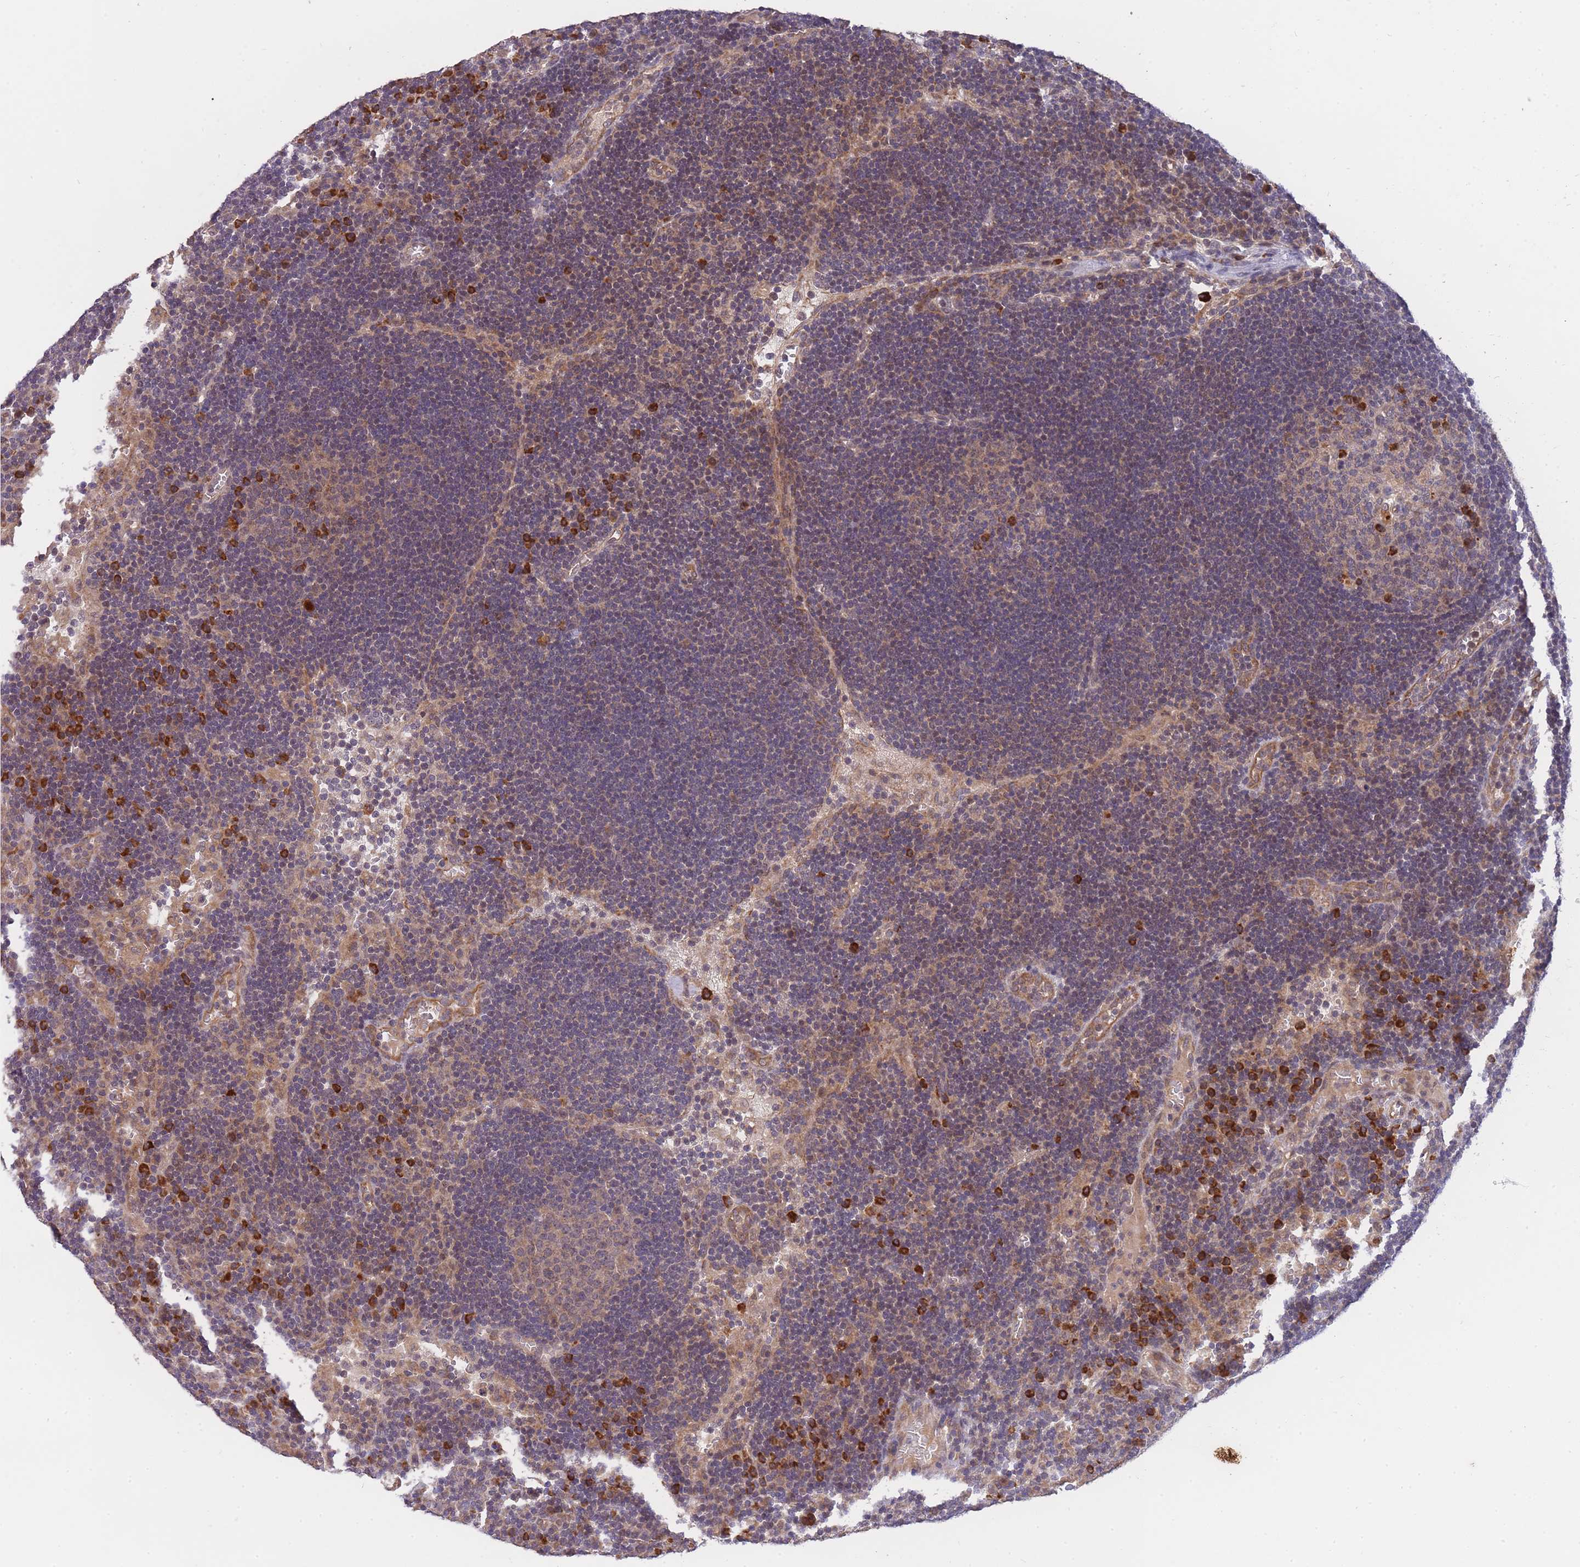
{"staining": {"intensity": "weak", "quantity": ">75%", "location": "cytoplasmic/membranous"}, "tissue": "lymph node", "cell_type": "Germinal center cells", "image_type": "normal", "snomed": [{"axis": "morphology", "description": "Normal tissue, NOS"}, {"axis": "topography", "description": "Lymph node"}], "caption": "Protein staining of benign lymph node shows weak cytoplasmic/membranous expression in approximately >75% of germinal center cells.", "gene": "SMC6", "patient": {"sex": "male", "age": 62}}